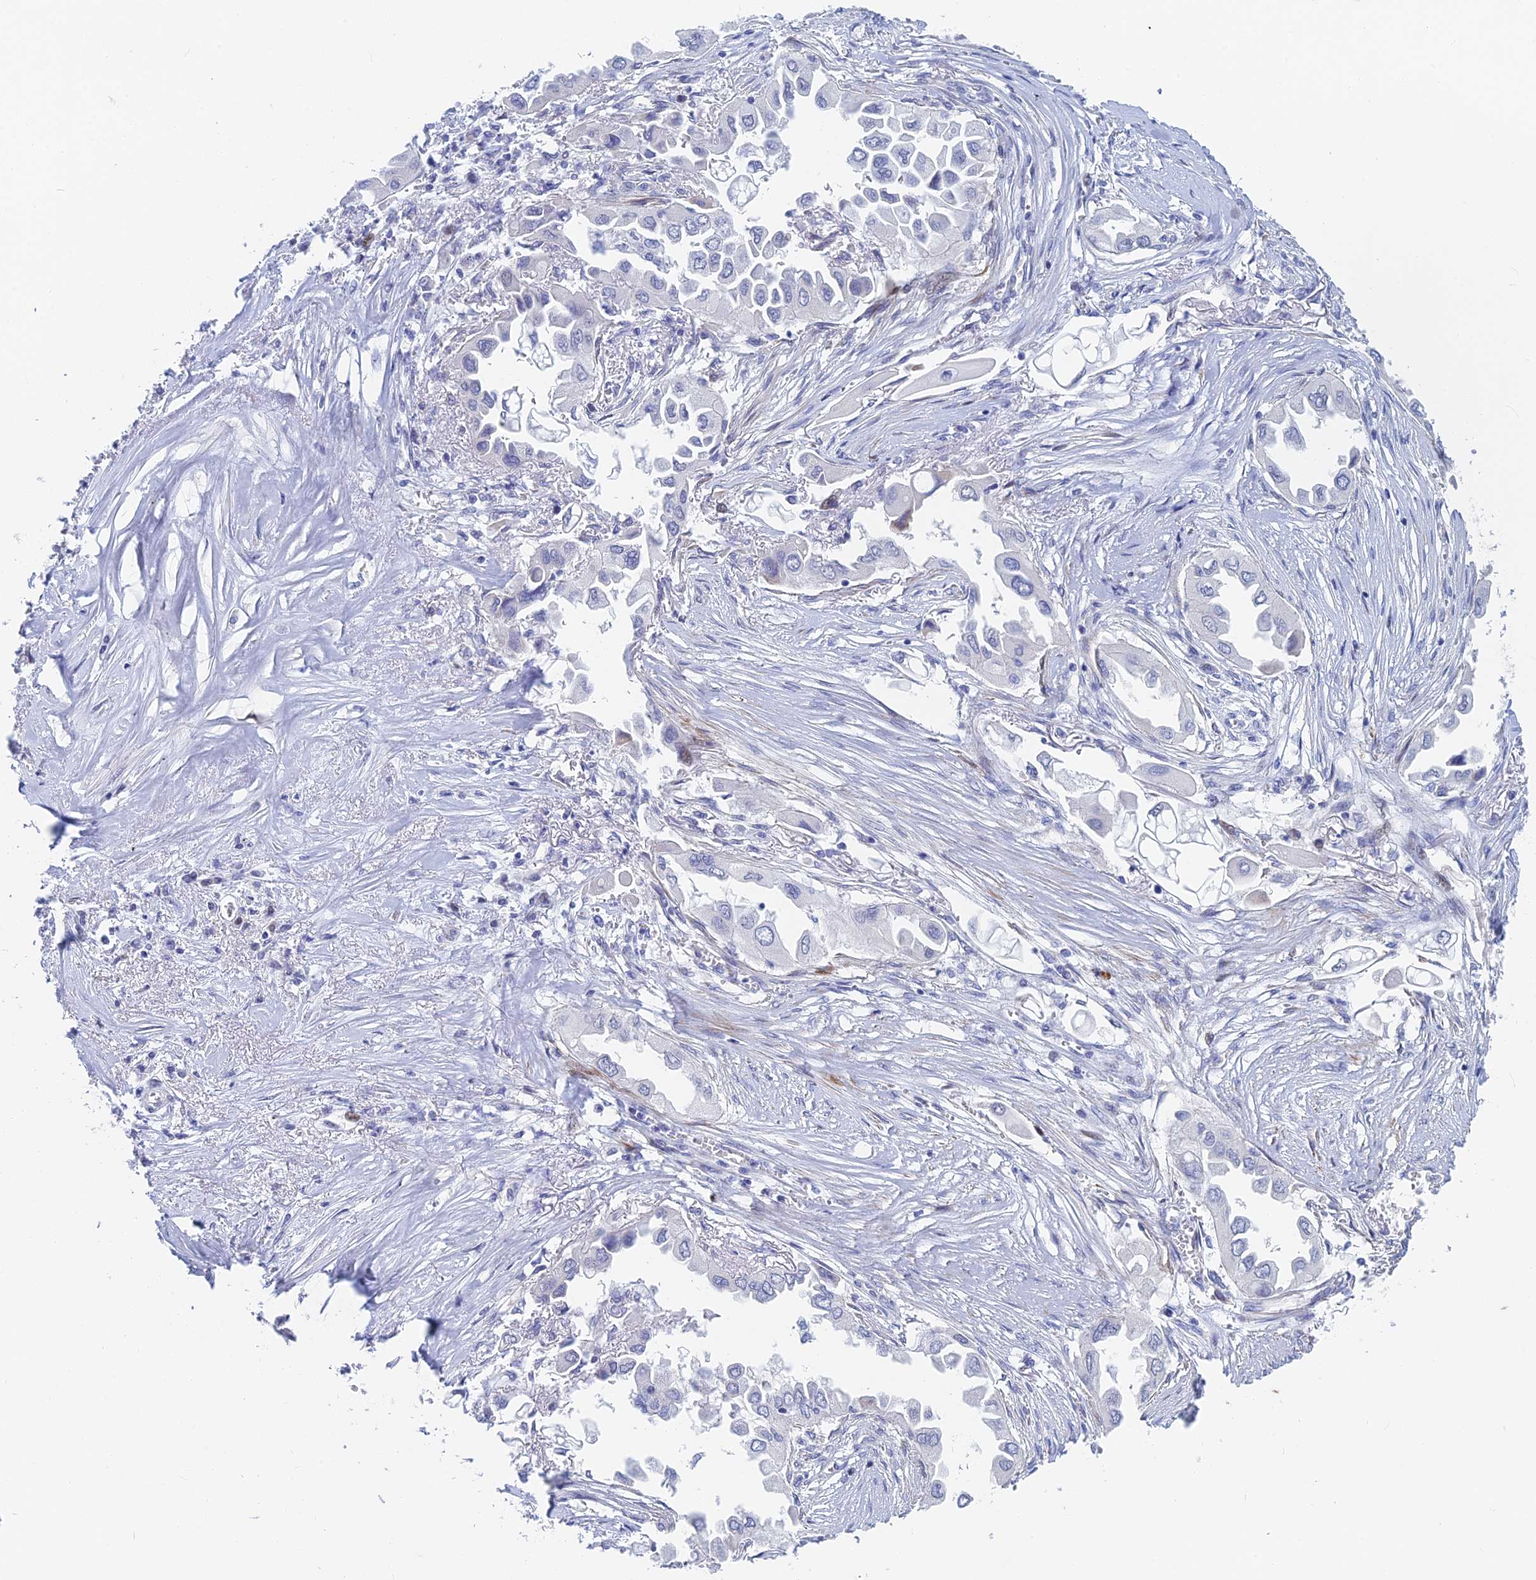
{"staining": {"intensity": "negative", "quantity": "none", "location": "none"}, "tissue": "lung cancer", "cell_type": "Tumor cells", "image_type": "cancer", "snomed": [{"axis": "morphology", "description": "Adenocarcinoma, NOS"}, {"axis": "topography", "description": "Lung"}], "caption": "Immunohistochemical staining of lung adenocarcinoma exhibits no significant expression in tumor cells.", "gene": "DRGX", "patient": {"sex": "female", "age": 76}}